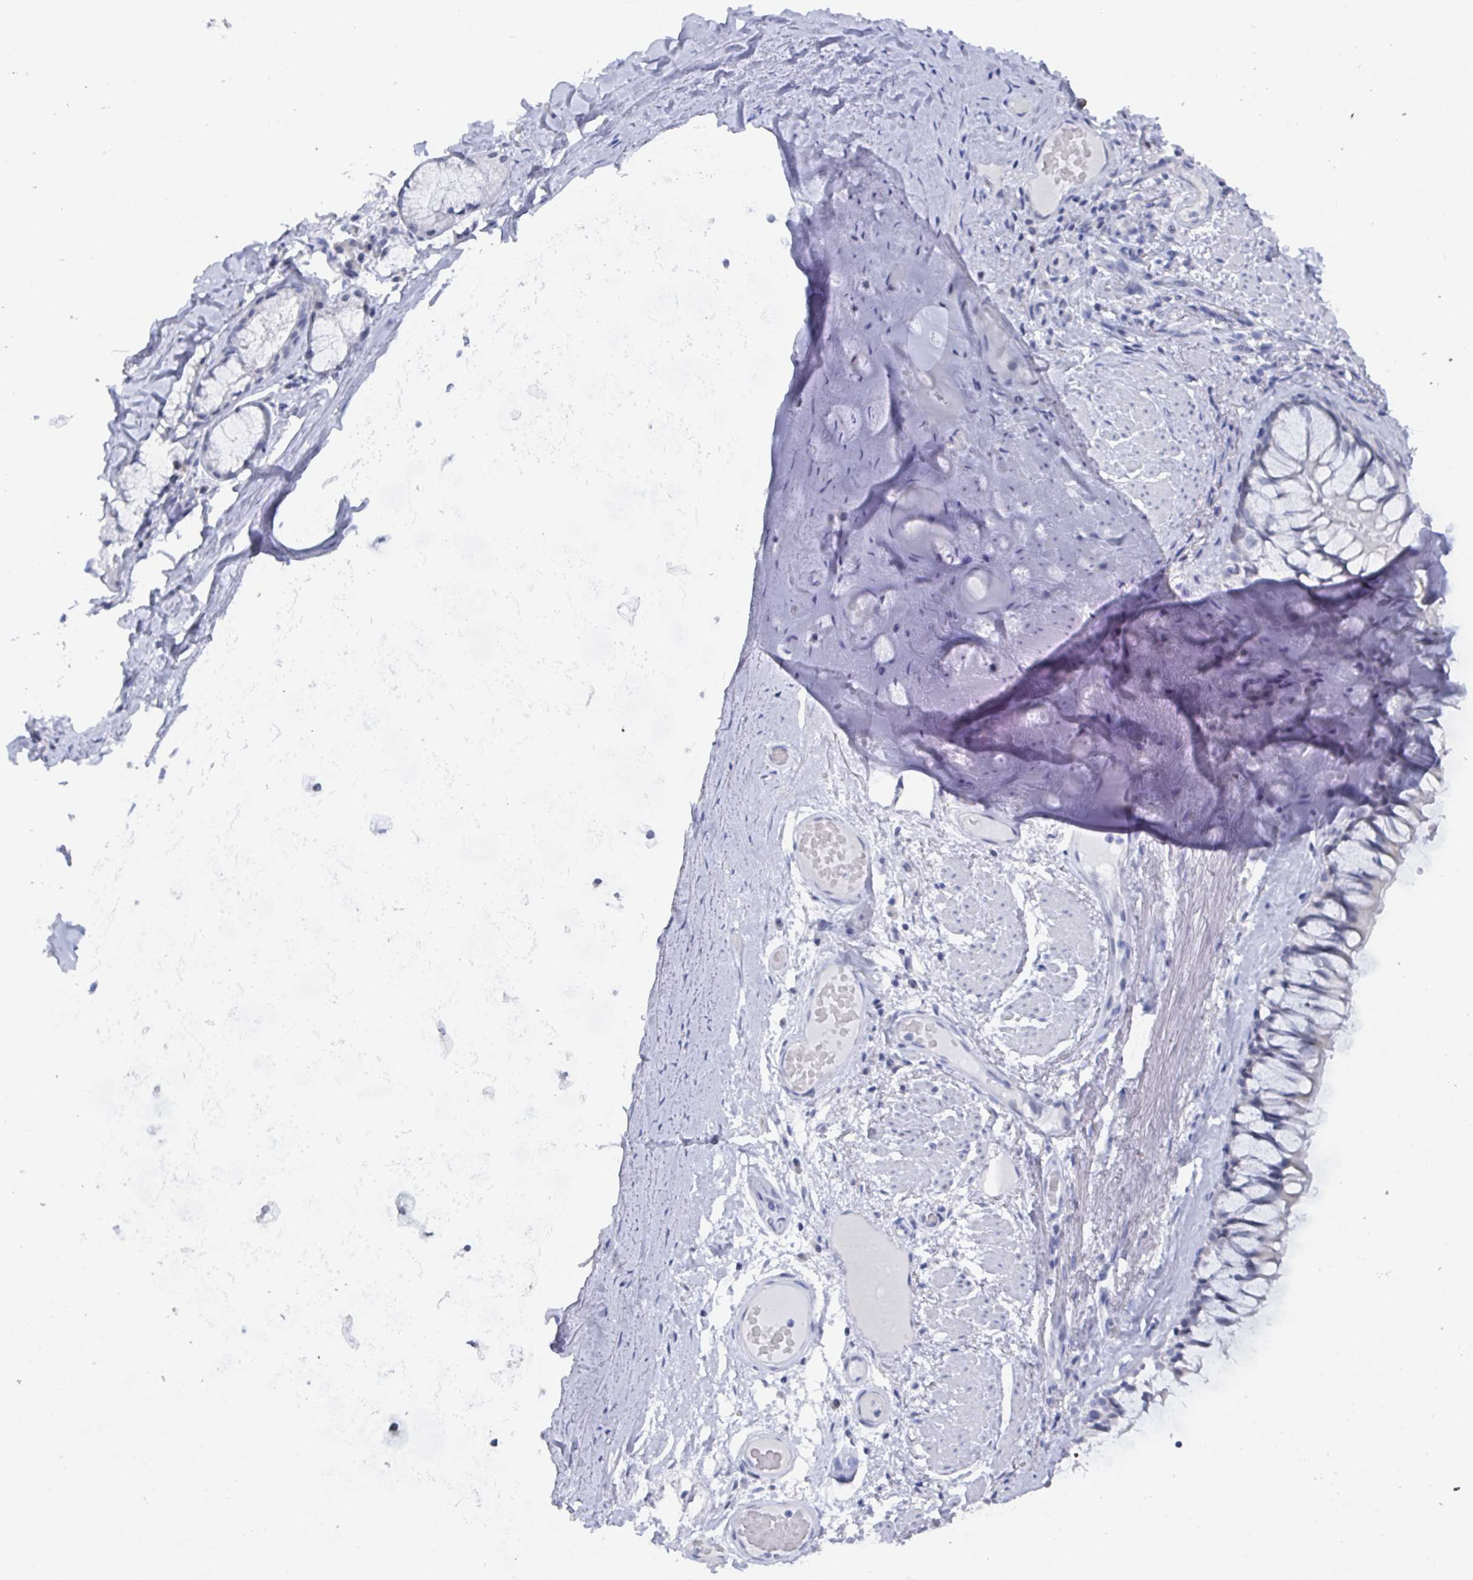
{"staining": {"intensity": "negative", "quantity": "none", "location": "none"}, "tissue": "adipose tissue", "cell_type": "Adipocytes", "image_type": "normal", "snomed": [{"axis": "morphology", "description": "Normal tissue, NOS"}, {"axis": "topography", "description": "Cartilage tissue"}, {"axis": "topography", "description": "Bronchus"}], "caption": "The micrograph reveals no staining of adipocytes in normal adipose tissue.", "gene": "CAMKV", "patient": {"sex": "male", "age": 64}}